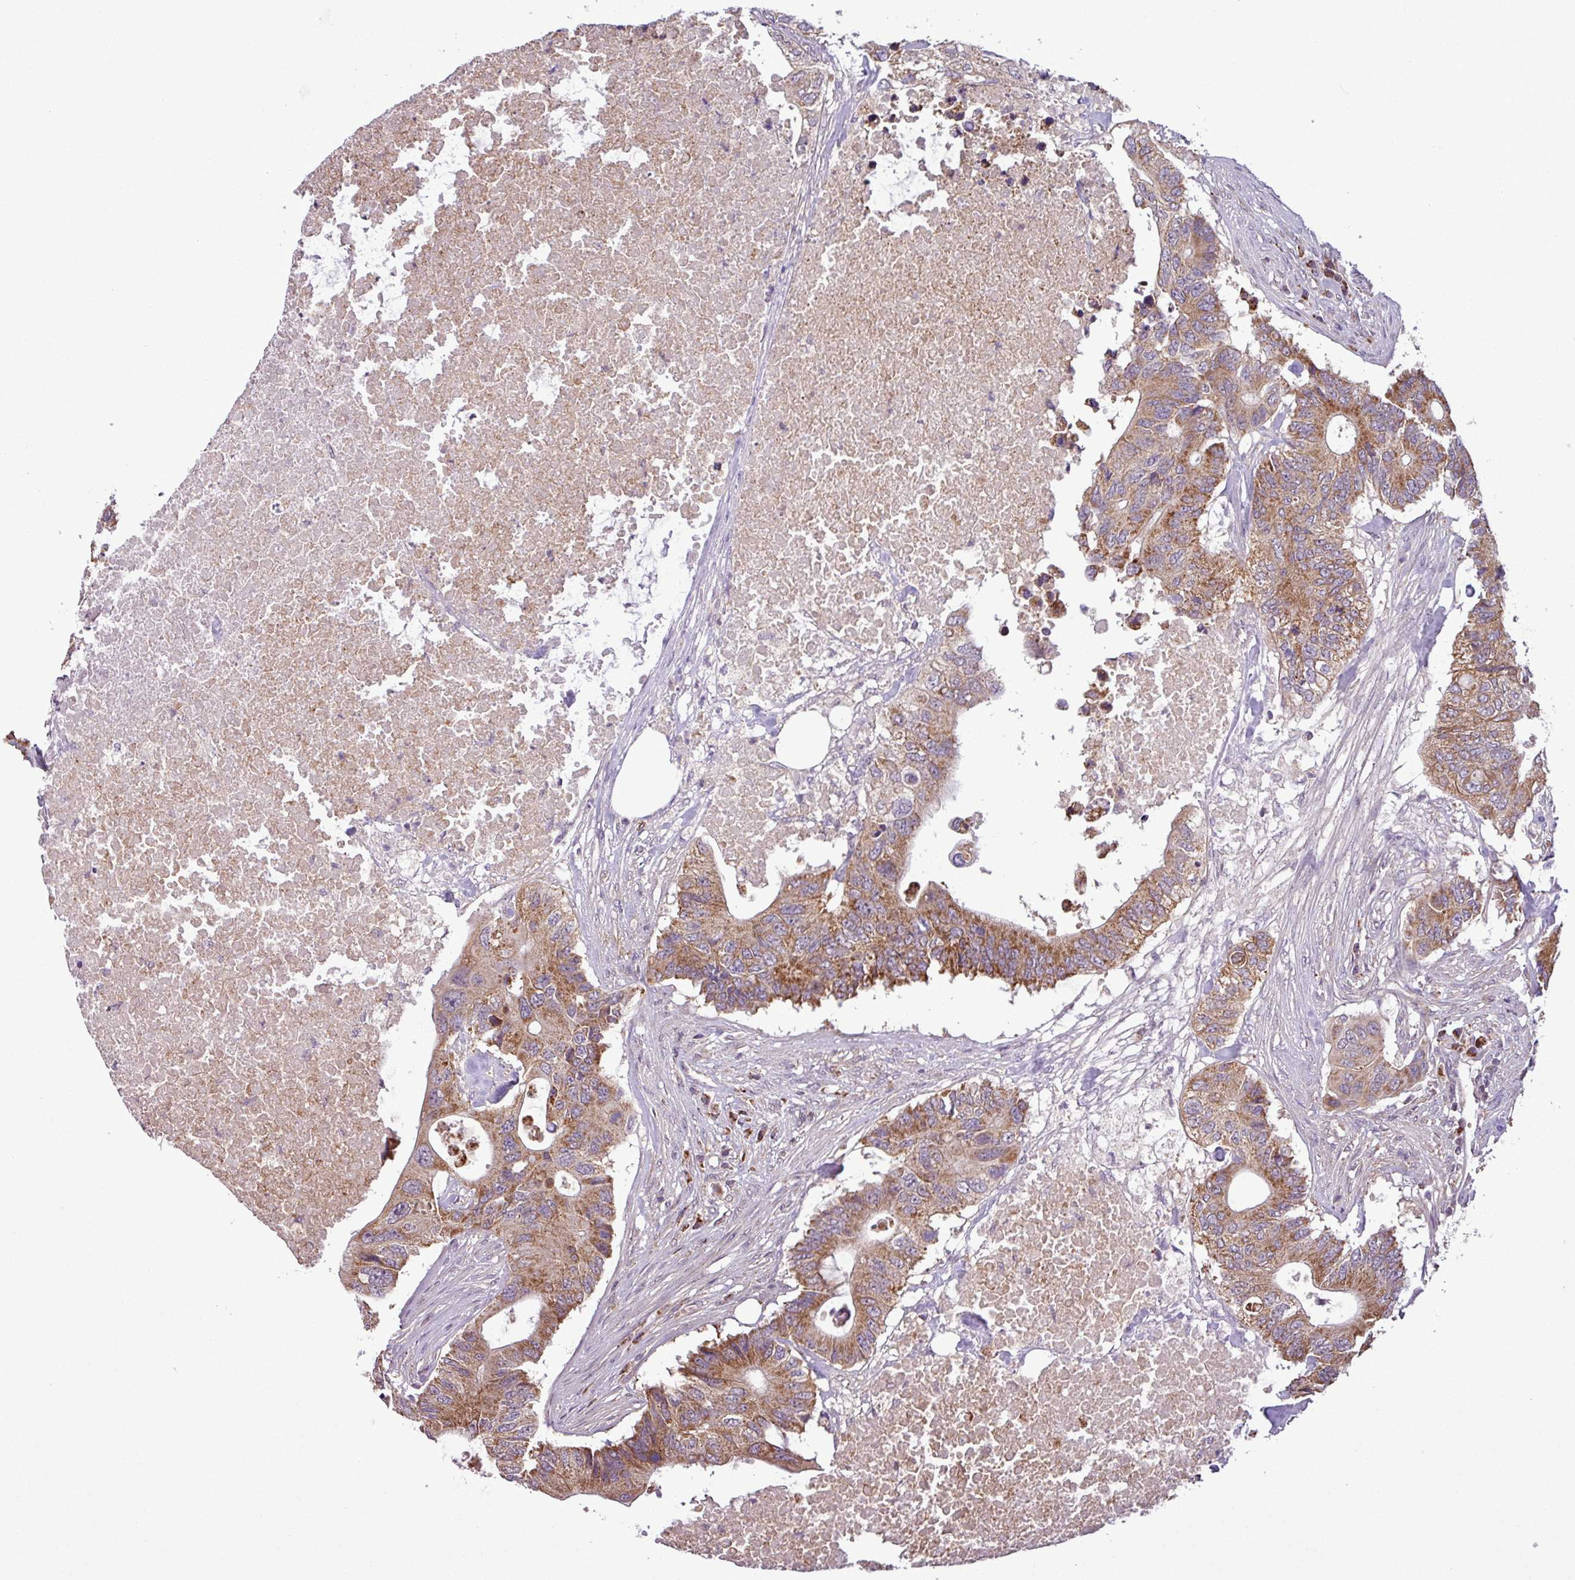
{"staining": {"intensity": "moderate", "quantity": ">75%", "location": "cytoplasmic/membranous"}, "tissue": "colorectal cancer", "cell_type": "Tumor cells", "image_type": "cancer", "snomed": [{"axis": "morphology", "description": "Adenocarcinoma, NOS"}, {"axis": "topography", "description": "Colon"}], "caption": "Protein staining displays moderate cytoplasmic/membranous expression in approximately >75% of tumor cells in colorectal cancer.", "gene": "MCTP2", "patient": {"sex": "male", "age": 71}}